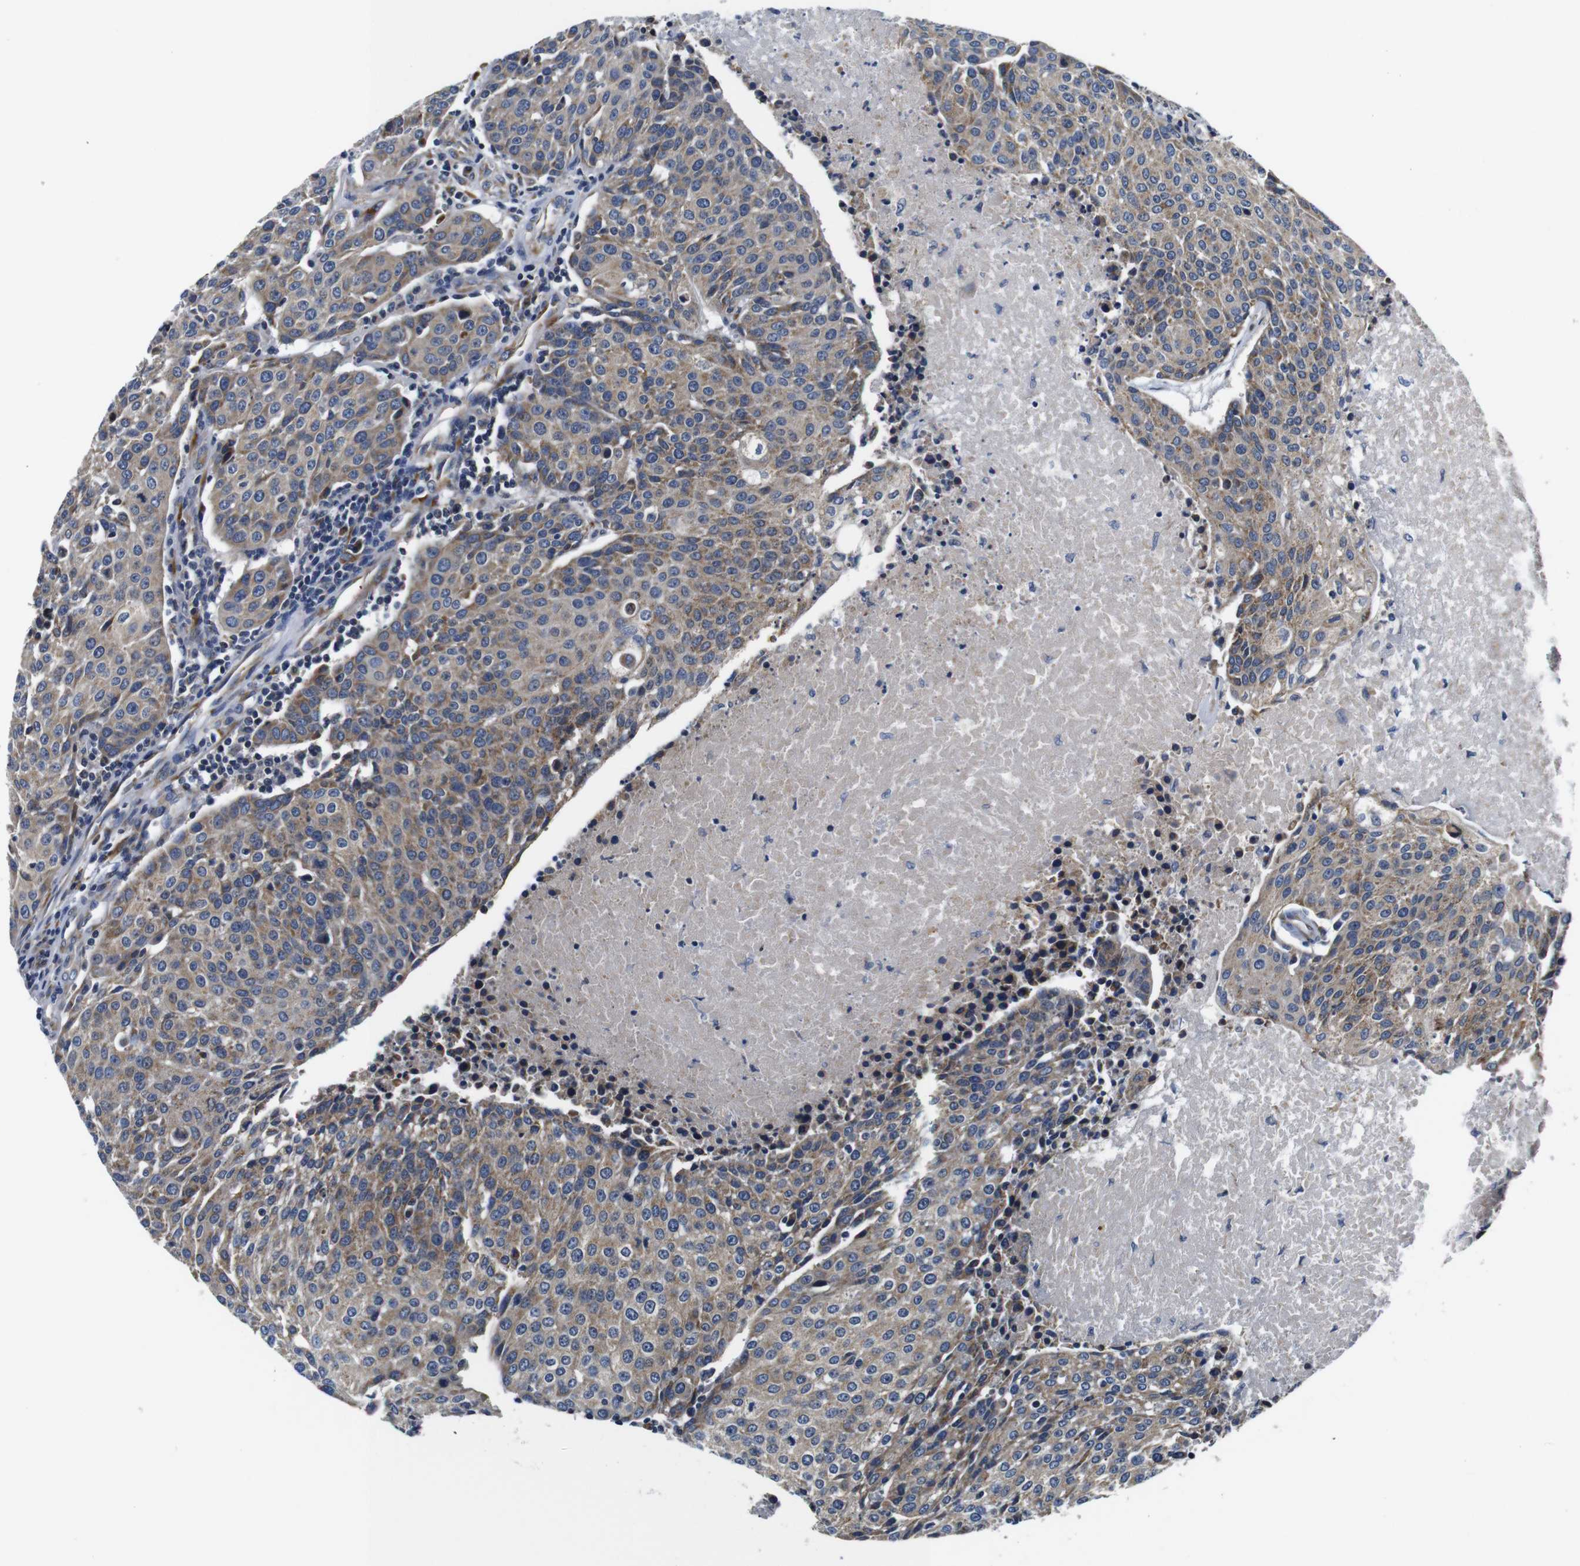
{"staining": {"intensity": "weak", "quantity": ">75%", "location": "cytoplasmic/membranous"}, "tissue": "urothelial cancer", "cell_type": "Tumor cells", "image_type": "cancer", "snomed": [{"axis": "morphology", "description": "Urothelial carcinoma, High grade"}, {"axis": "topography", "description": "Urinary bladder"}], "caption": "Brown immunohistochemical staining in human urothelial cancer displays weak cytoplasmic/membranous staining in about >75% of tumor cells.", "gene": "FKBP14", "patient": {"sex": "female", "age": 85}}